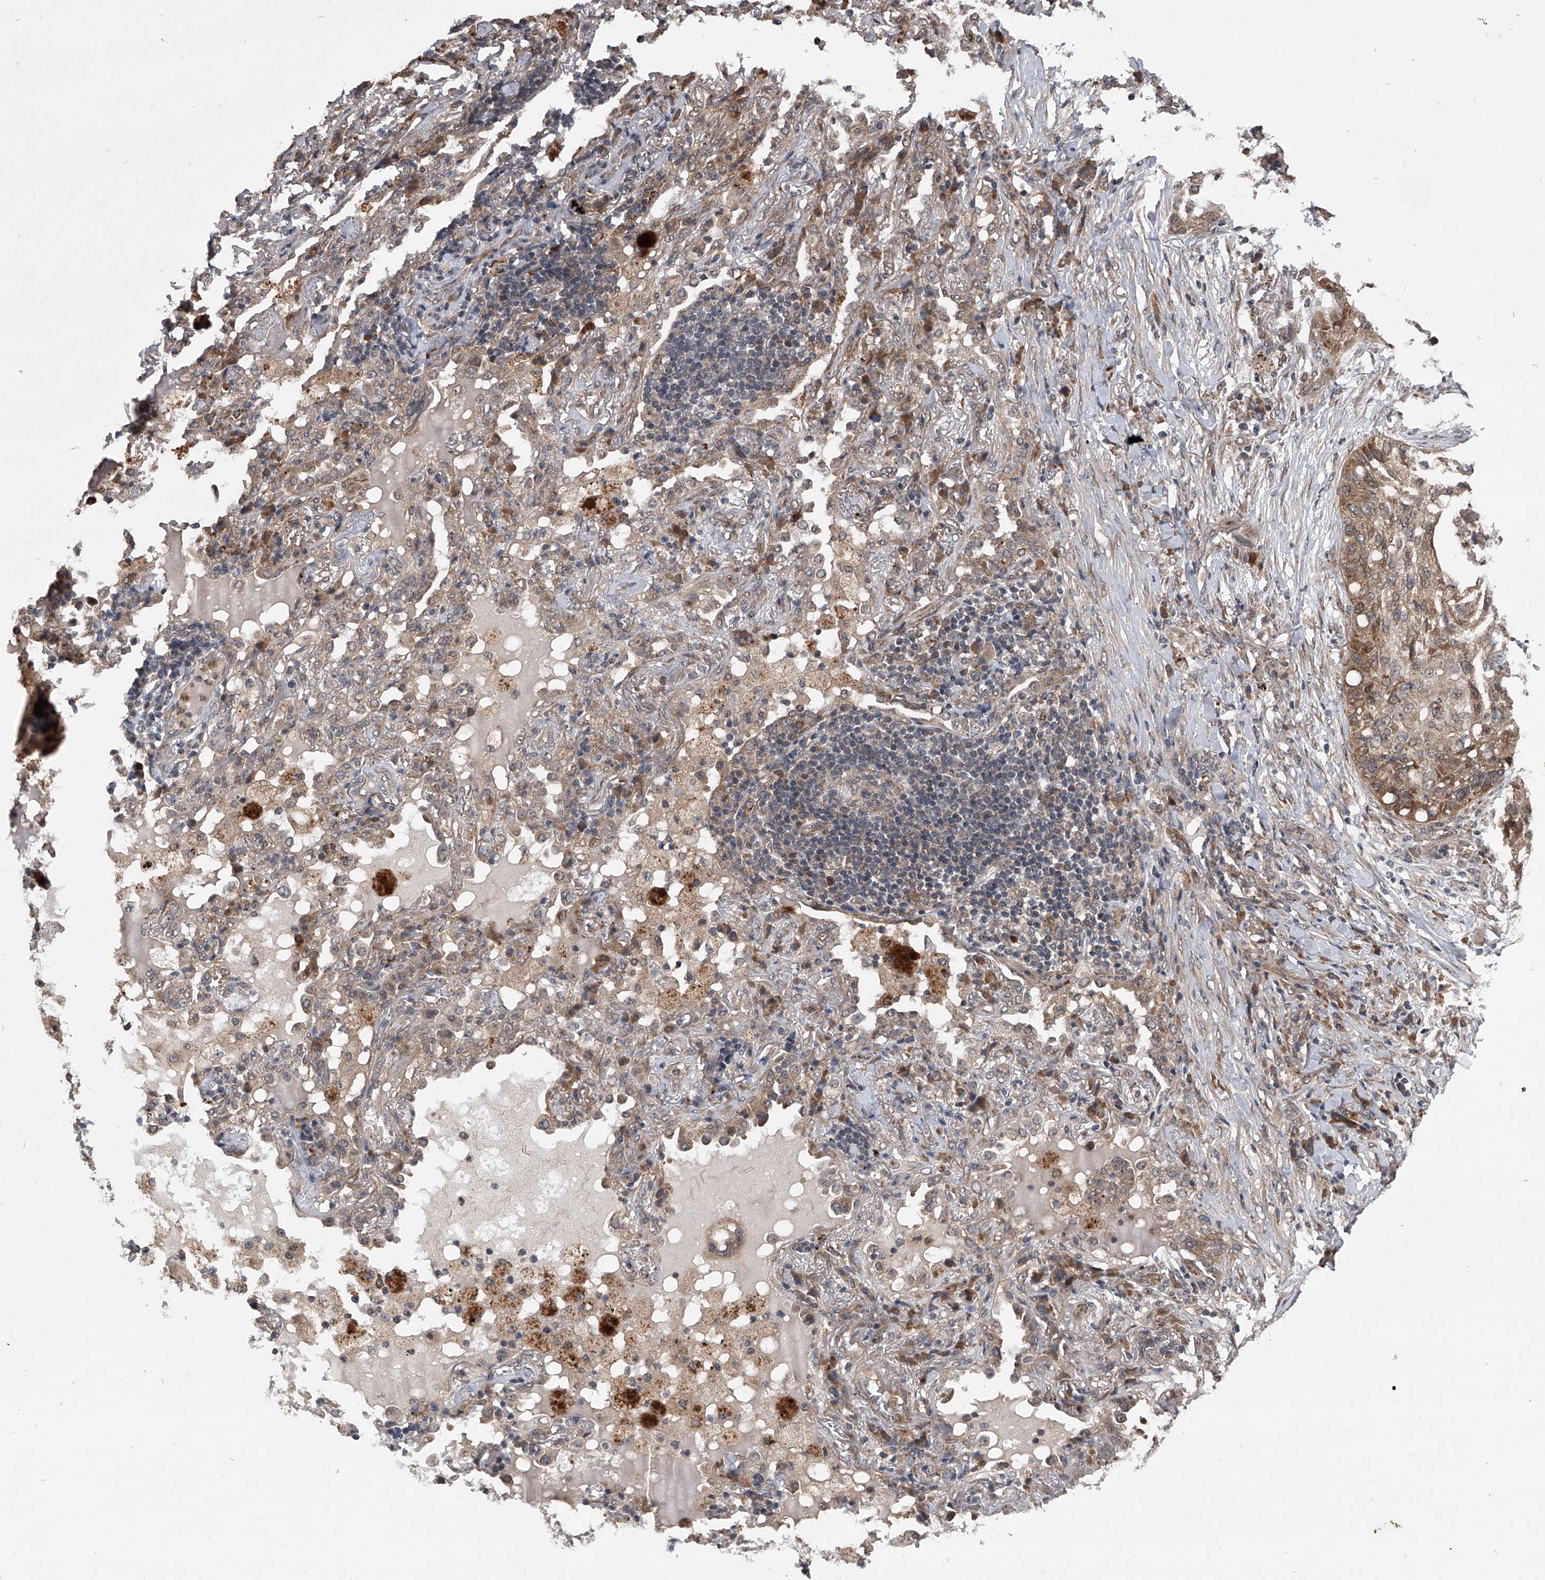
{"staining": {"intensity": "weak", "quantity": "25%-75%", "location": "cytoplasmic/membranous"}, "tissue": "lung cancer", "cell_type": "Tumor cells", "image_type": "cancer", "snomed": [{"axis": "morphology", "description": "Squamous cell carcinoma, NOS"}, {"axis": "topography", "description": "Lung"}], "caption": "An IHC histopathology image of neoplastic tissue is shown. Protein staining in brown labels weak cytoplasmic/membranous positivity in lung squamous cell carcinoma within tumor cells. (DAB = brown stain, brightfield microscopy at high magnification).", "gene": "GEMIN8", "patient": {"sex": "female", "age": 63}}